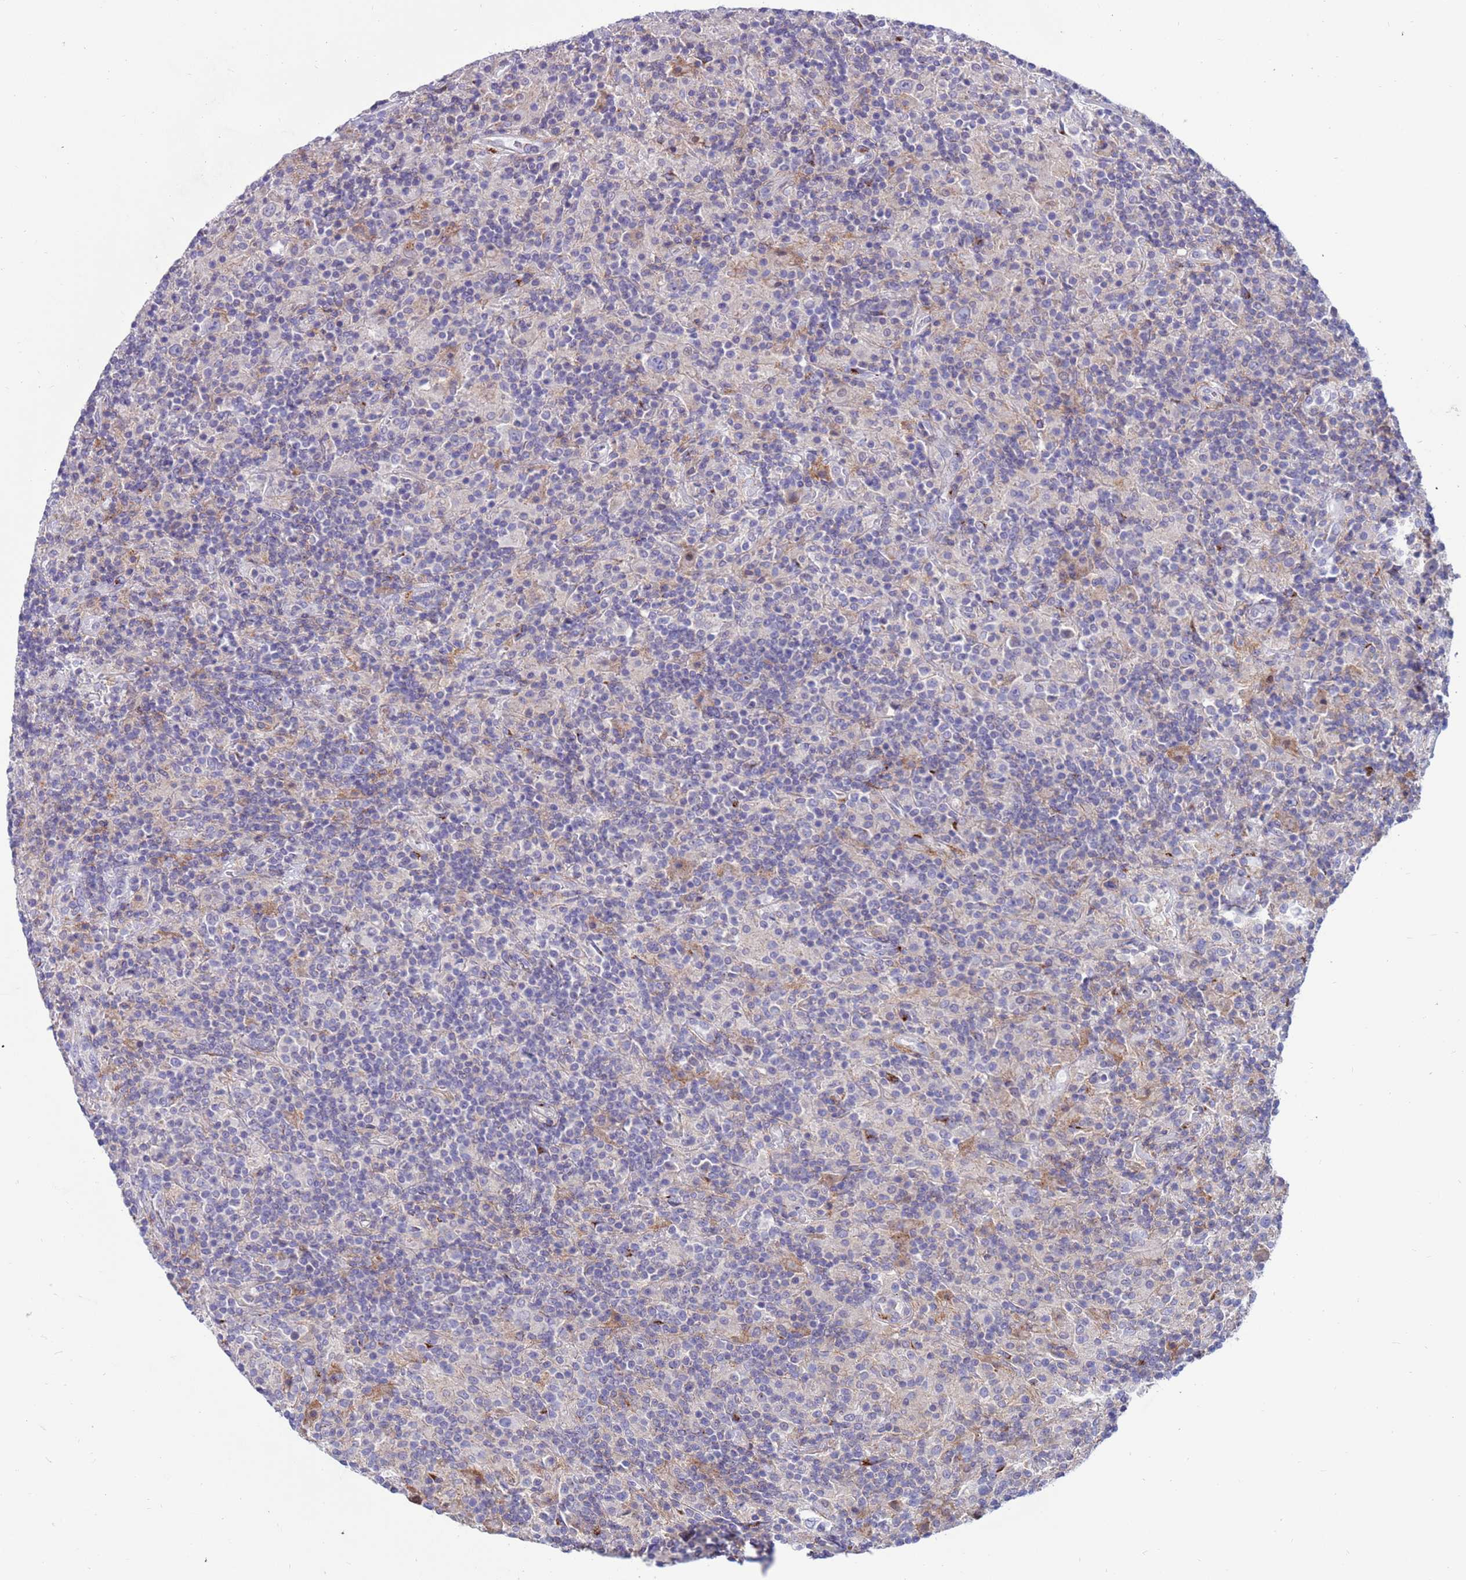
{"staining": {"intensity": "negative", "quantity": "none", "location": "none"}, "tissue": "lymphoma", "cell_type": "Tumor cells", "image_type": "cancer", "snomed": [{"axis": "morphology", "description": "Hodgkin's disease, NOS"}, {"axis": "topography", "description": "Lymph node"}], "caption": "Tumor cells show no significant protein expression in lymphoma.", "gene": "PDE10A", "patient": {"sex": "male", "age": 70}}